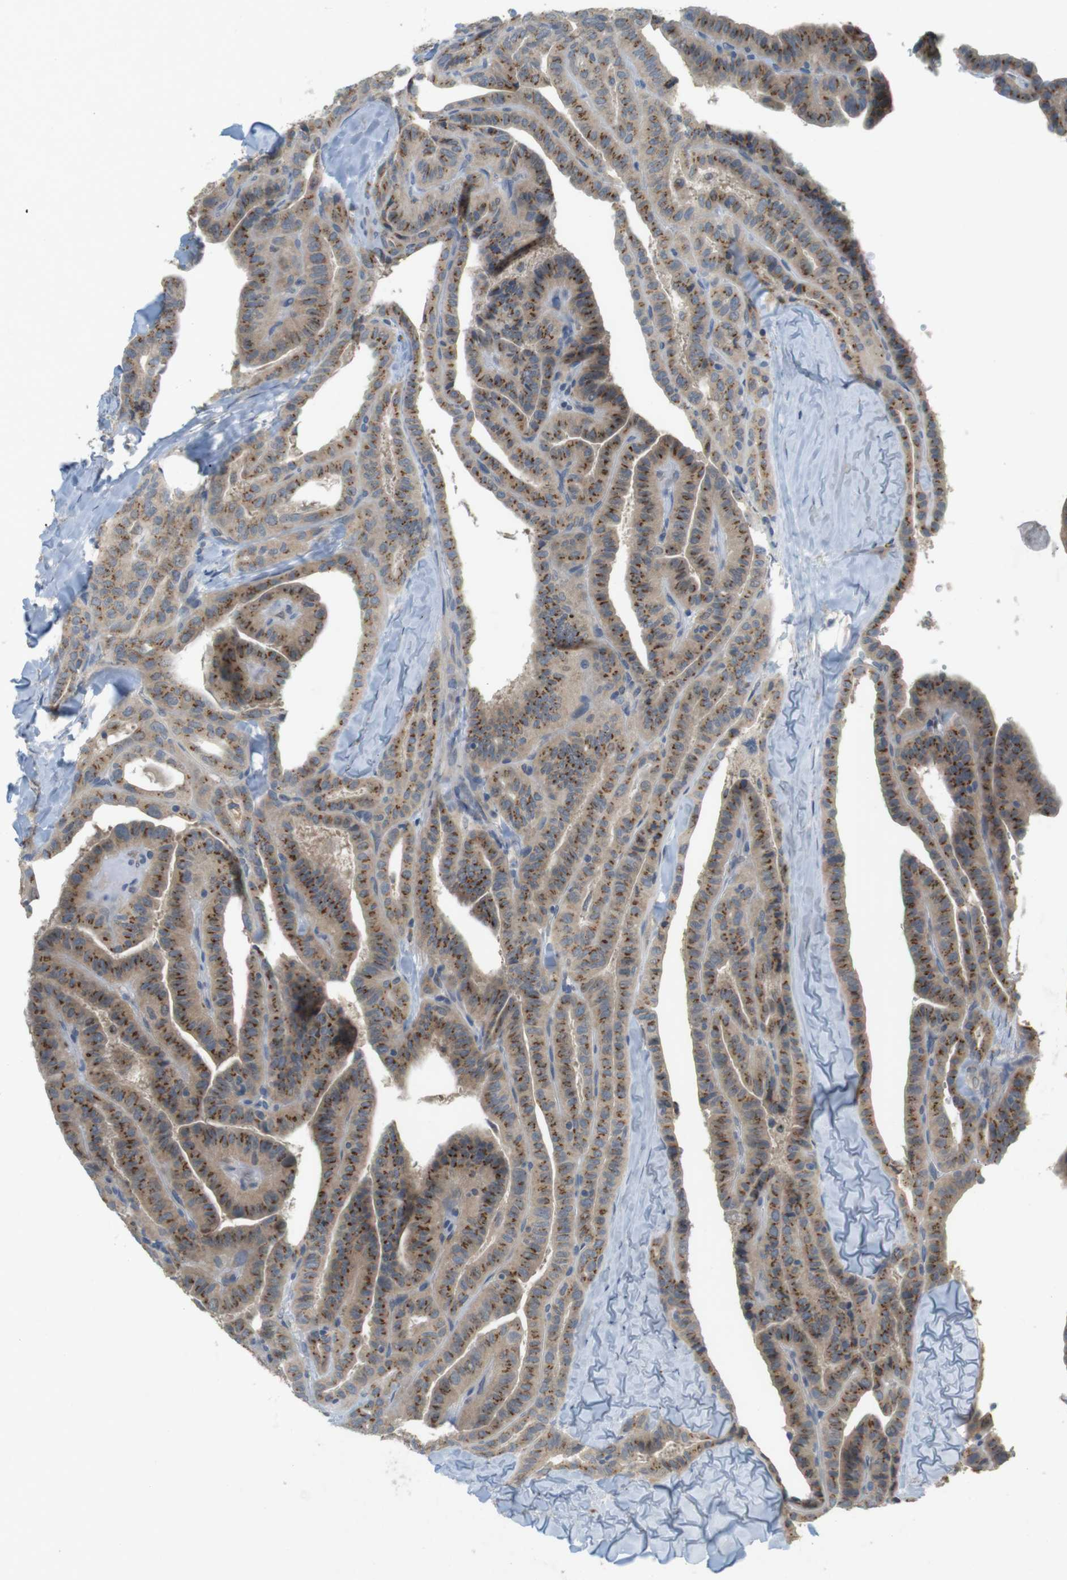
{"staining": {"intensity": "moderate", "quantity": ">75%", "location": "cytoplasmic/membranous"}, "tissue": "thyroid cancer", "cell_type": "Tumor cells", "image_type": "cancer", "snomed": [{"axis": "morphology", "description": "Papillary adenocarcinoma, NOS"}, {"axis": "topography", "description": "Thyroid gland"}], "caption": "Approximately >75% of tumor cells in thyroid cancer (papillary adenocarcinoma) show moderate cytoplasmic/membranous protein staining as visualized by brown immunohistochemical staining.", "gene": "YIPF3", "patient": {"sex": "male", "age": 77}}